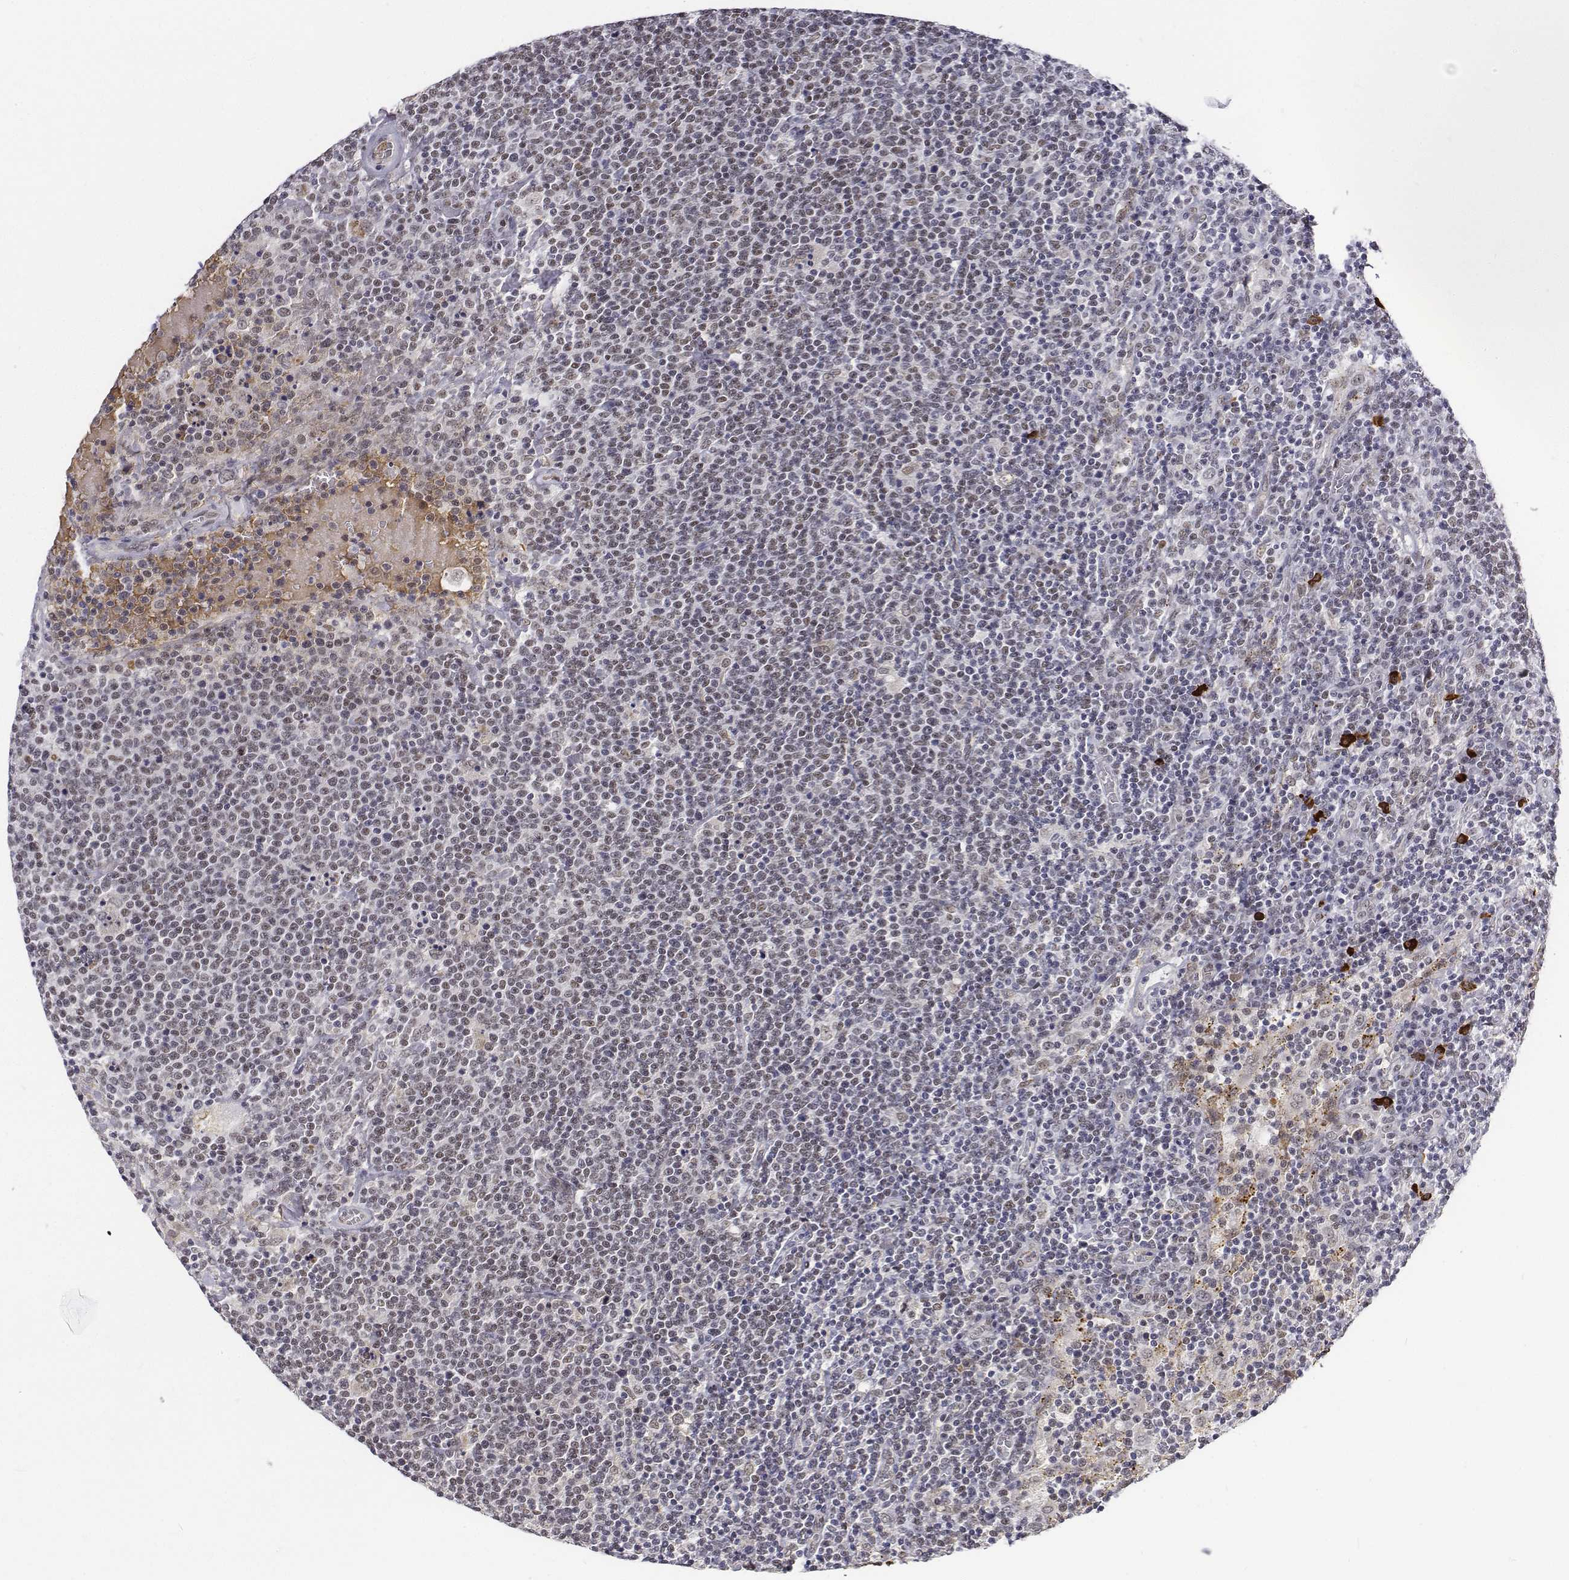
{"staining": {"intensity": "weak", "quantity": "25%-75%", "location": "nuclear"}, "tissue": "lymphoma", "cell_type": "Tumor cells", "image_type": "cancer", "snomed": [{"axis": "morphology", "description": "Malignant lymphoma, non-Hodgkin's type, High grade"}, {"axis": "topography", "description": "Lymph node"}], "caption": "Tumor cells show weak nuclear expression in approximately 25%-75% of cells in malignant lymphoma, non-Hodgkin's type (high-grade).", "gene": "ATRX", "patient": {"sex": "male", "age": 61}}